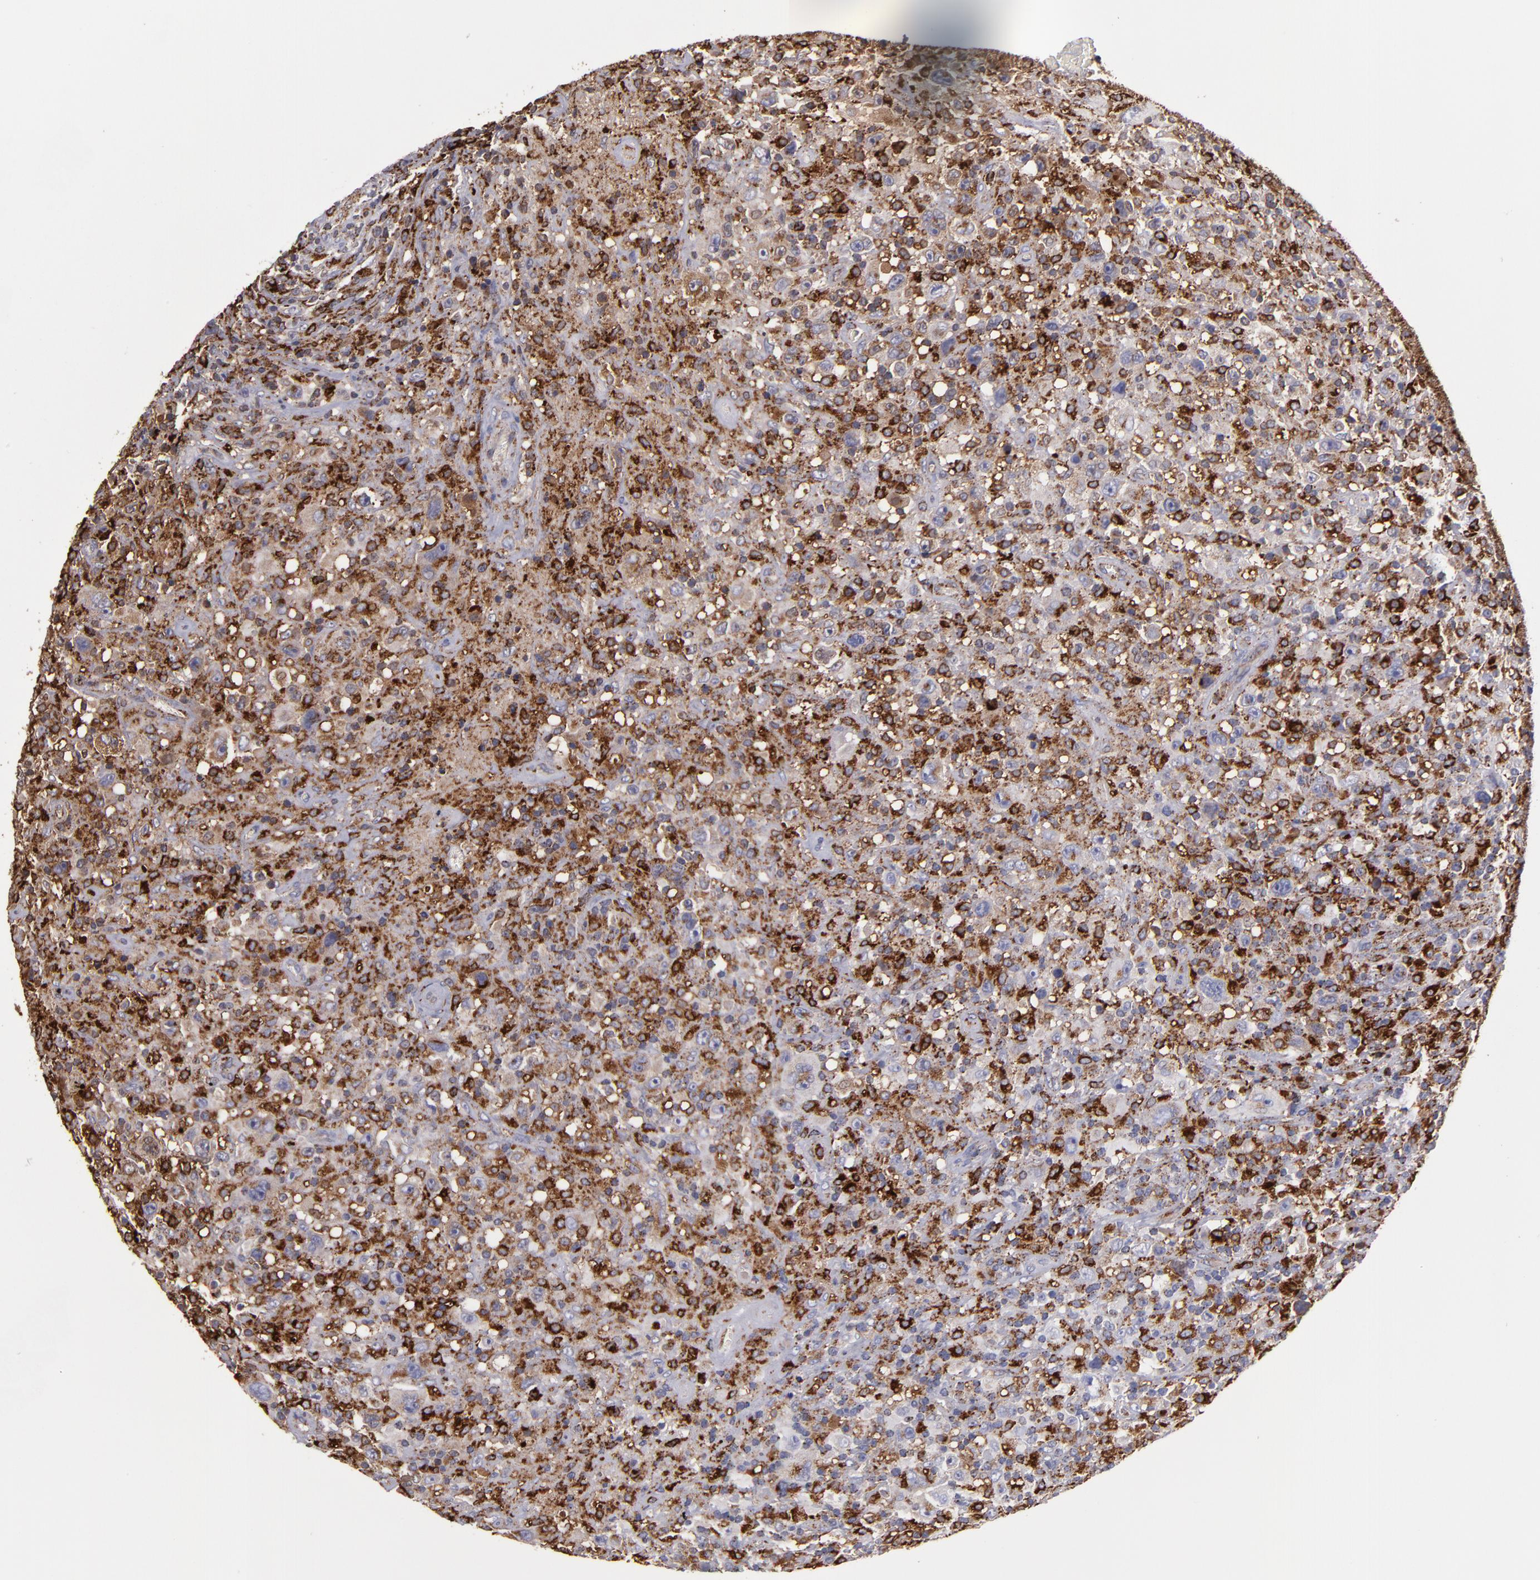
{"staining": {"intensity": "moderate", "quantity": ">75%", "location": "cytoplasmic/membranous"}, "tissue": "lymphoma", "cell_type": "Tumor cells", "image_type": "cancer", "snomed": [{"axis": "morphology", "description": "Hodgkin's disease, NOS"}, {"axis": "topography", "description": "Lymph node"}], "caption": "This is a photomicrograph of immunohistochemistry staining of Hodgkin's disease, which shows moderate positivity in the cytoplasmic/membranous of tumor cells.", "gene": "CTSS", "patient": {"sex": "male", "age": 46}}